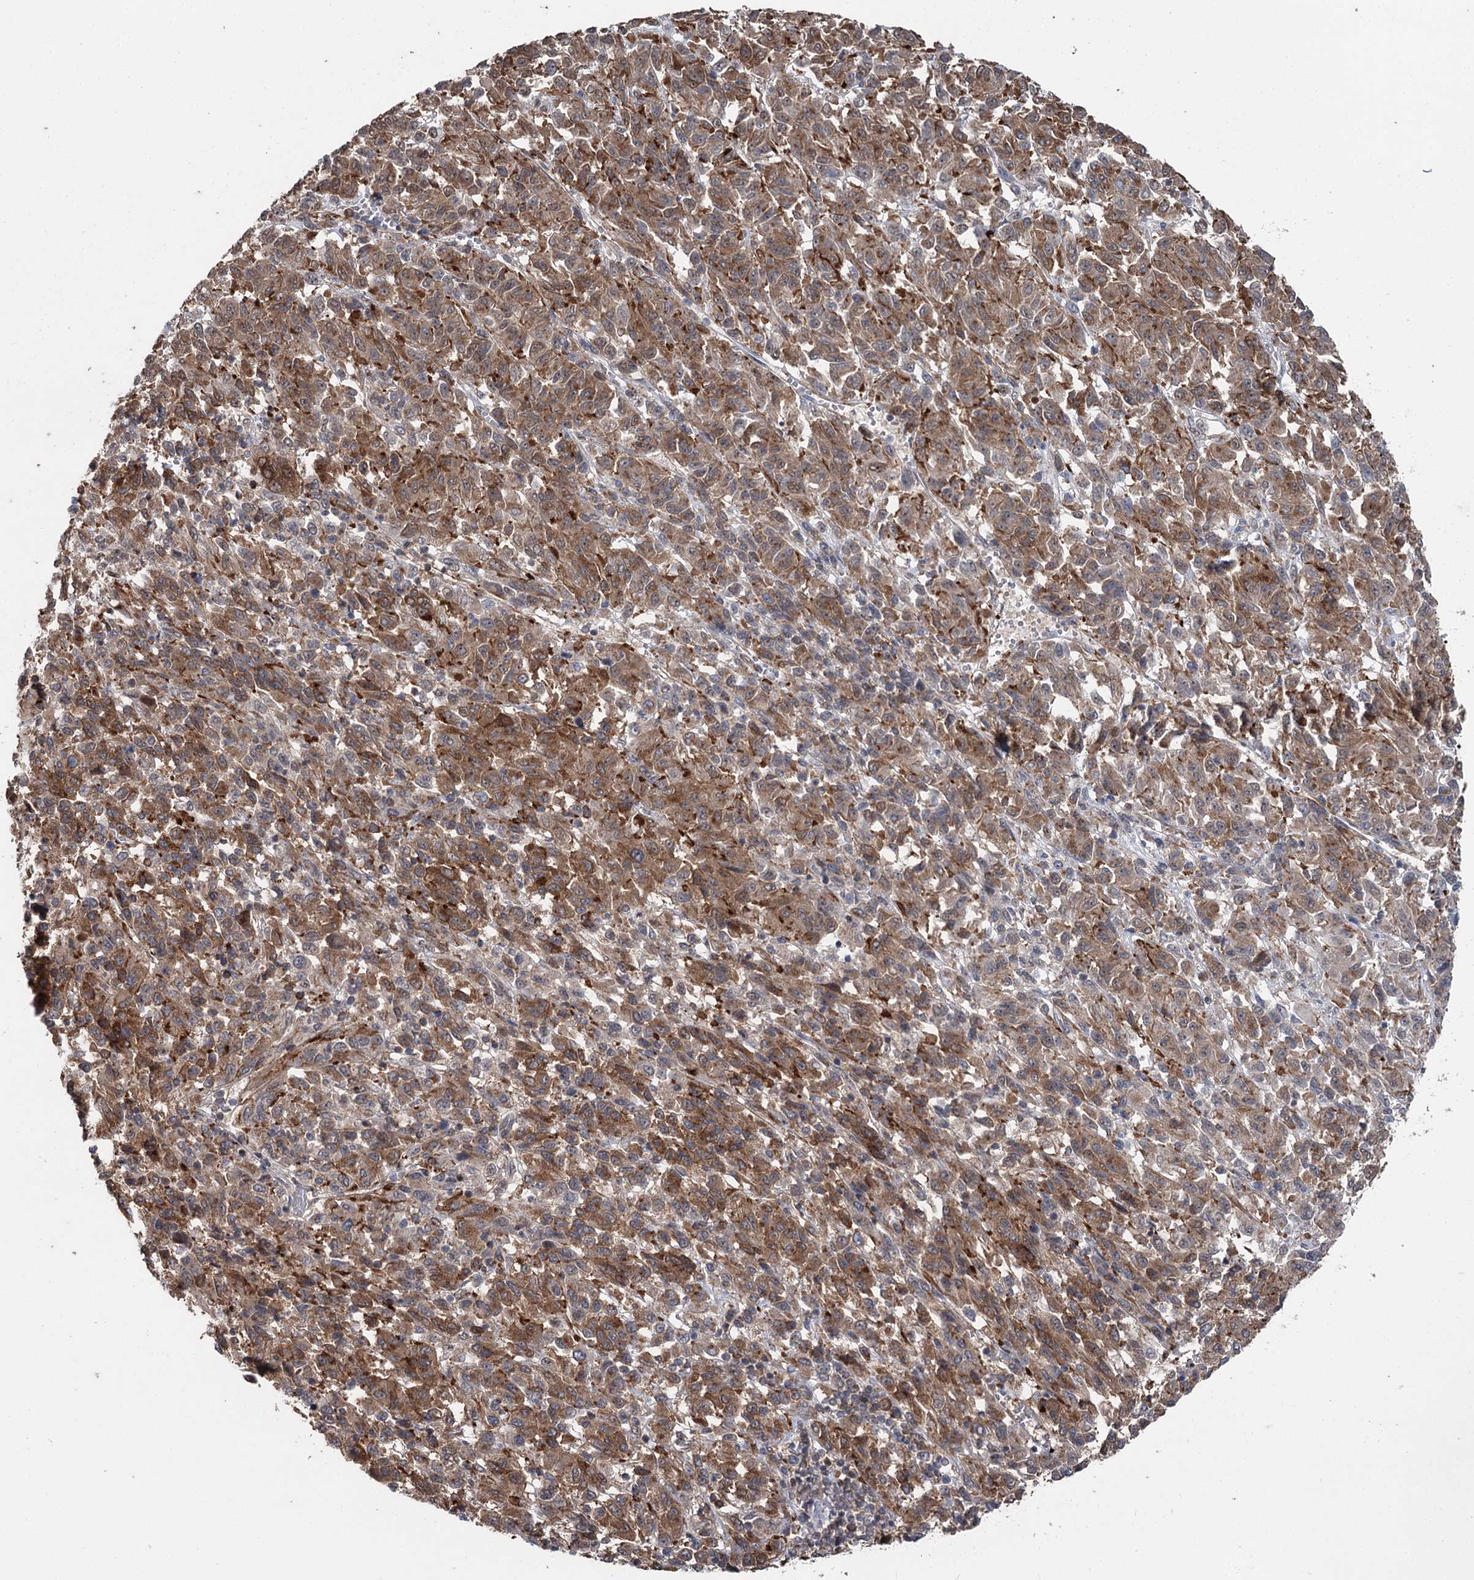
{"staining": {"intensity": "moderate", "quantity": ">75%", "location": "cytoplasmic/membranous"}, "tissue": "melanoma", "cell_type": "Tumor cells", "image_type": "cancer", "snomed": [{"axis": "morphology", "description": "Malignant melanoma, Metastatic site"}, {"axis": "topography", "description": "Lung"}], "caption": "High-power microscopy captured an immunohistochemistry micrograph of melanoma, revealing moderate cytoplasmic/membranous staining in about >75% of tumor cells.", "gene": "STX6", "patient": {"sex": "male", "age": 64}}